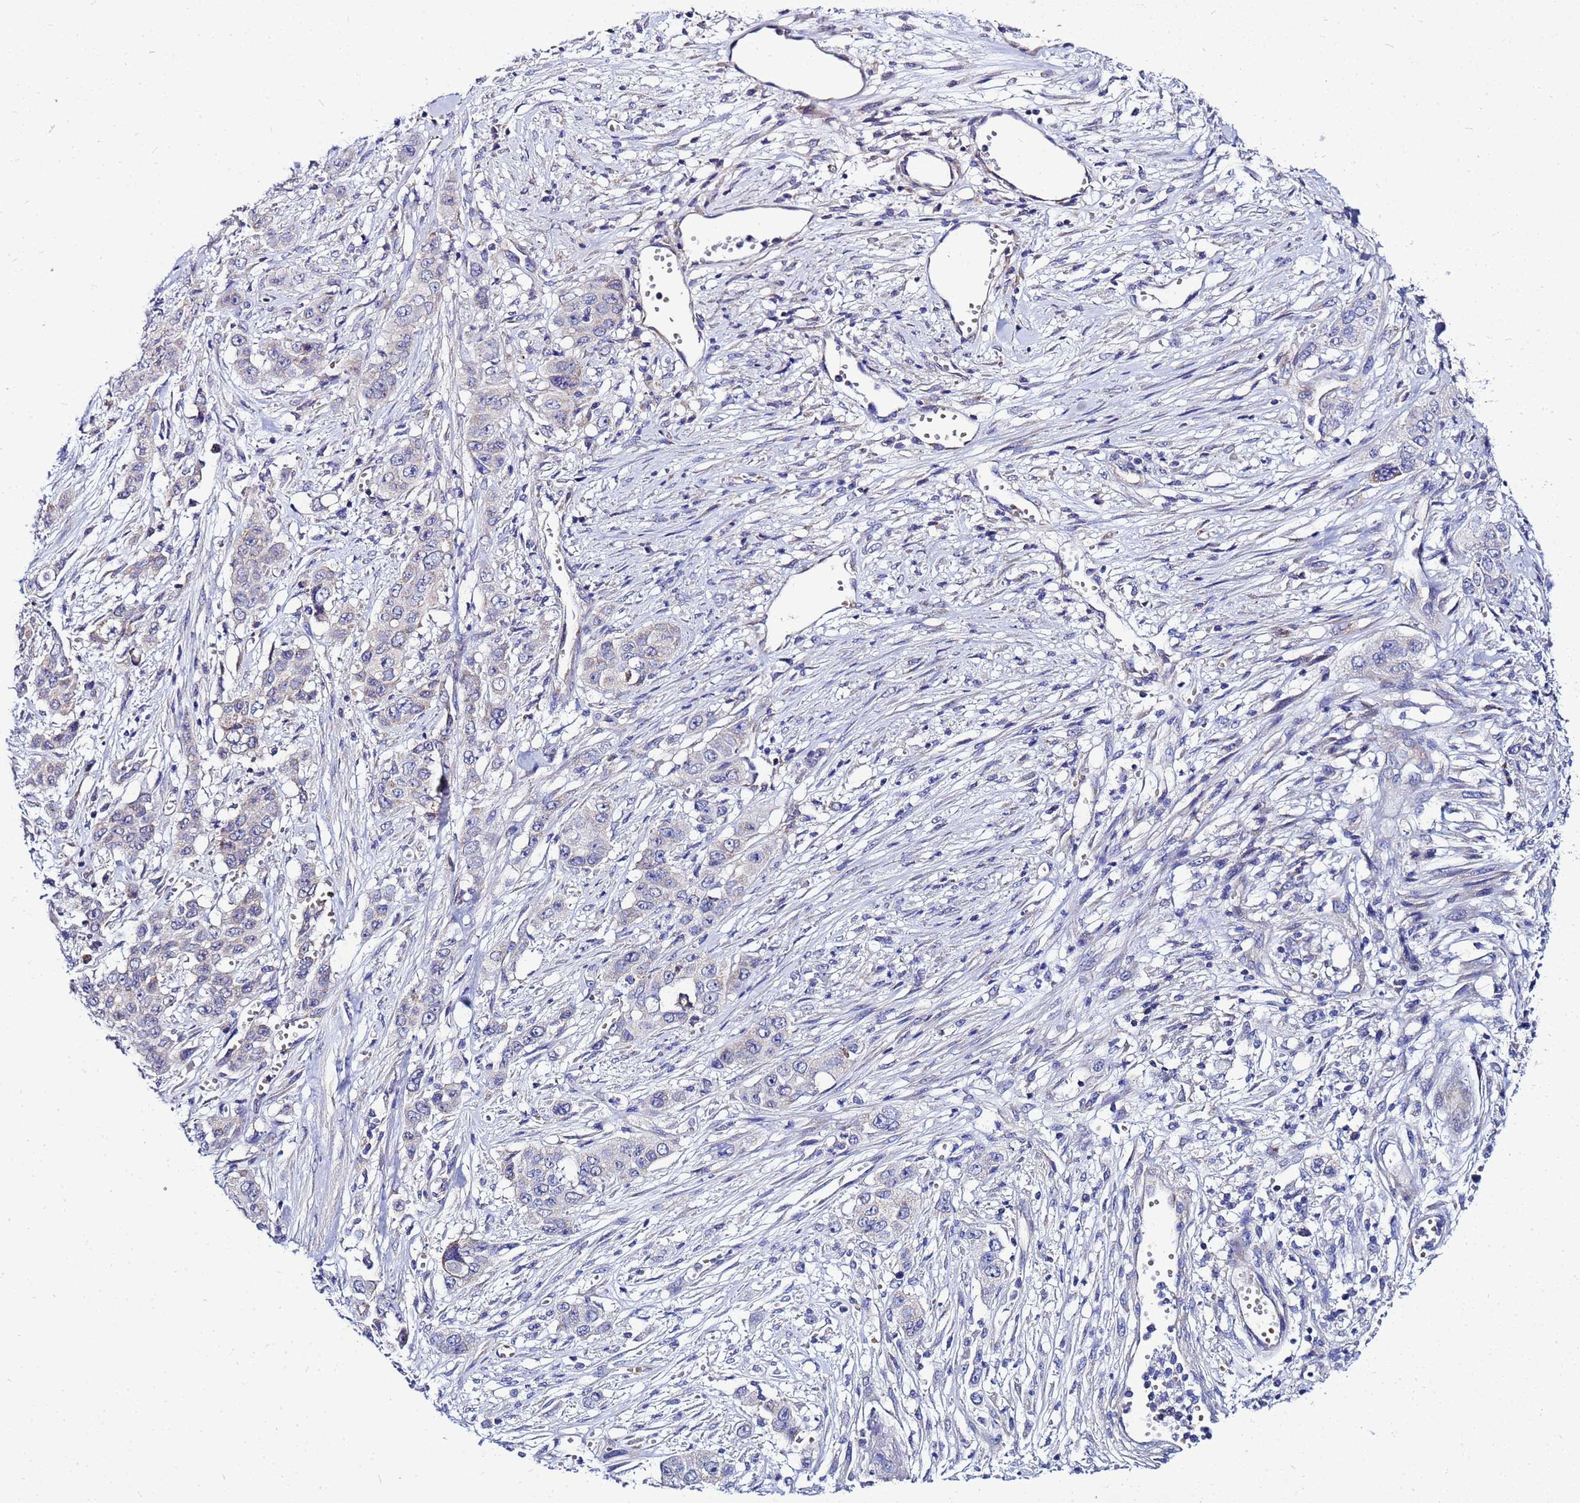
{"staining": {"intensity": "negative", "quantity": "none", "location": "none"}, "tissue": "stomach cancer", "cell_type": "Tumor cells", "image_type": "cancer", "snomed": [{"axis": "morphology", "description": "Adenocarcinoma, NOS"}, {"axis": "topography", "description": "Stomach, upper"}], "caption": "The immunohistochemistry (IHC) photomicrograph has no significant positivity in tumor cells of stomach cancer (adenocarcinoma) tissue.", "gene": "FAHD2A", "patient": {"sex": "male", "age": 62}}